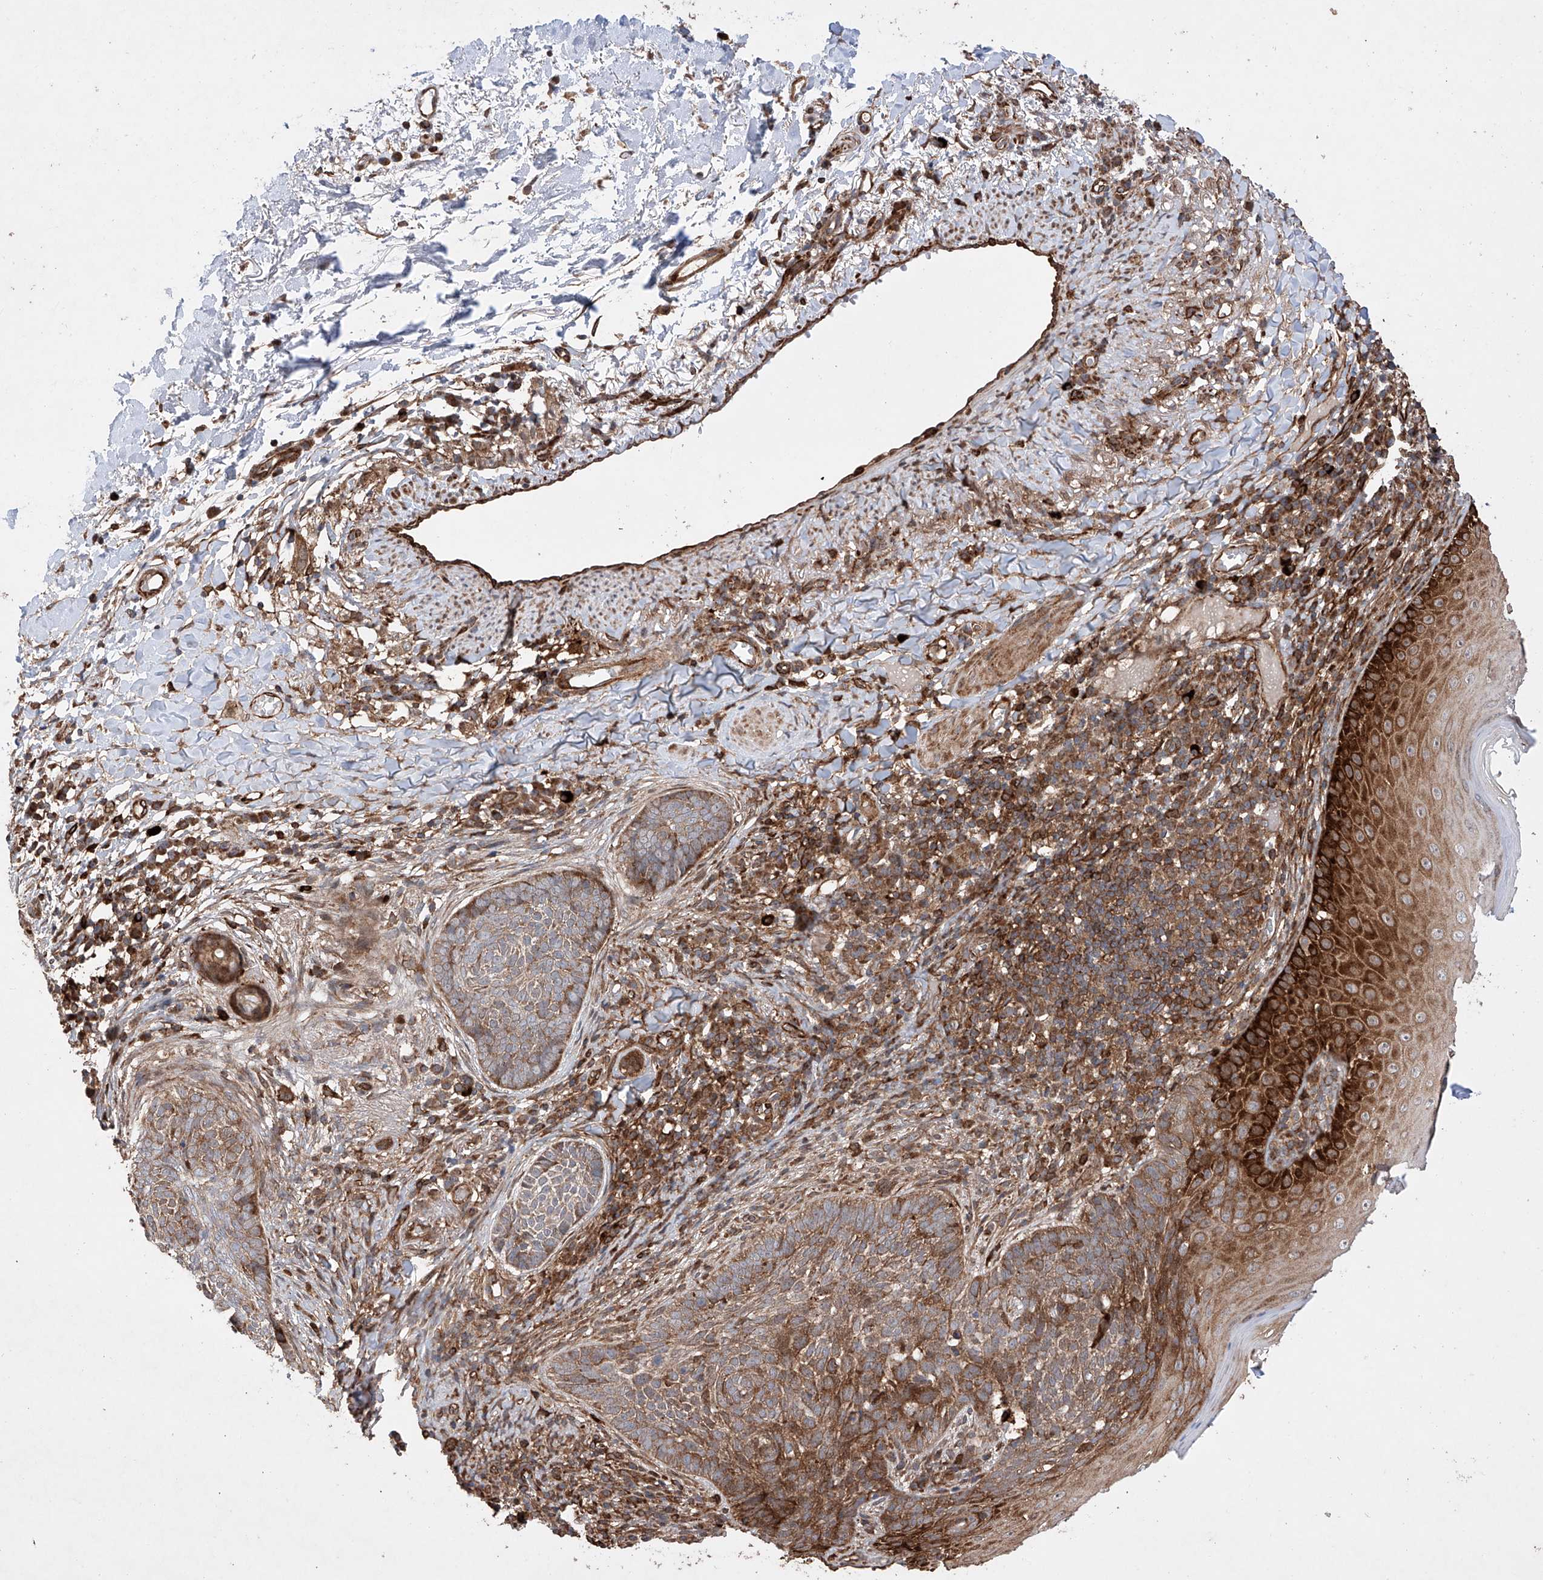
{"staining": {"intensity": "moderate", "quantity": ">75%", "location": "cytoplasmic/membranous"}, "tissue": "skin cancer", "cell_type": "Tumor cells", "image_type": "cancer", "snomed": [{"axis": "morphology", "description": "Basal cell carcinoma"}, {"axis": "topography", "description": "Skin"}], "caption": "Skin cancer stained with a brown dye displays moderate cytoplasmic/membranous positive positivity in approximately >75% of tumor cells.", "gene": "TIMM23", "patient": {"sex": "male", "age": 85}}